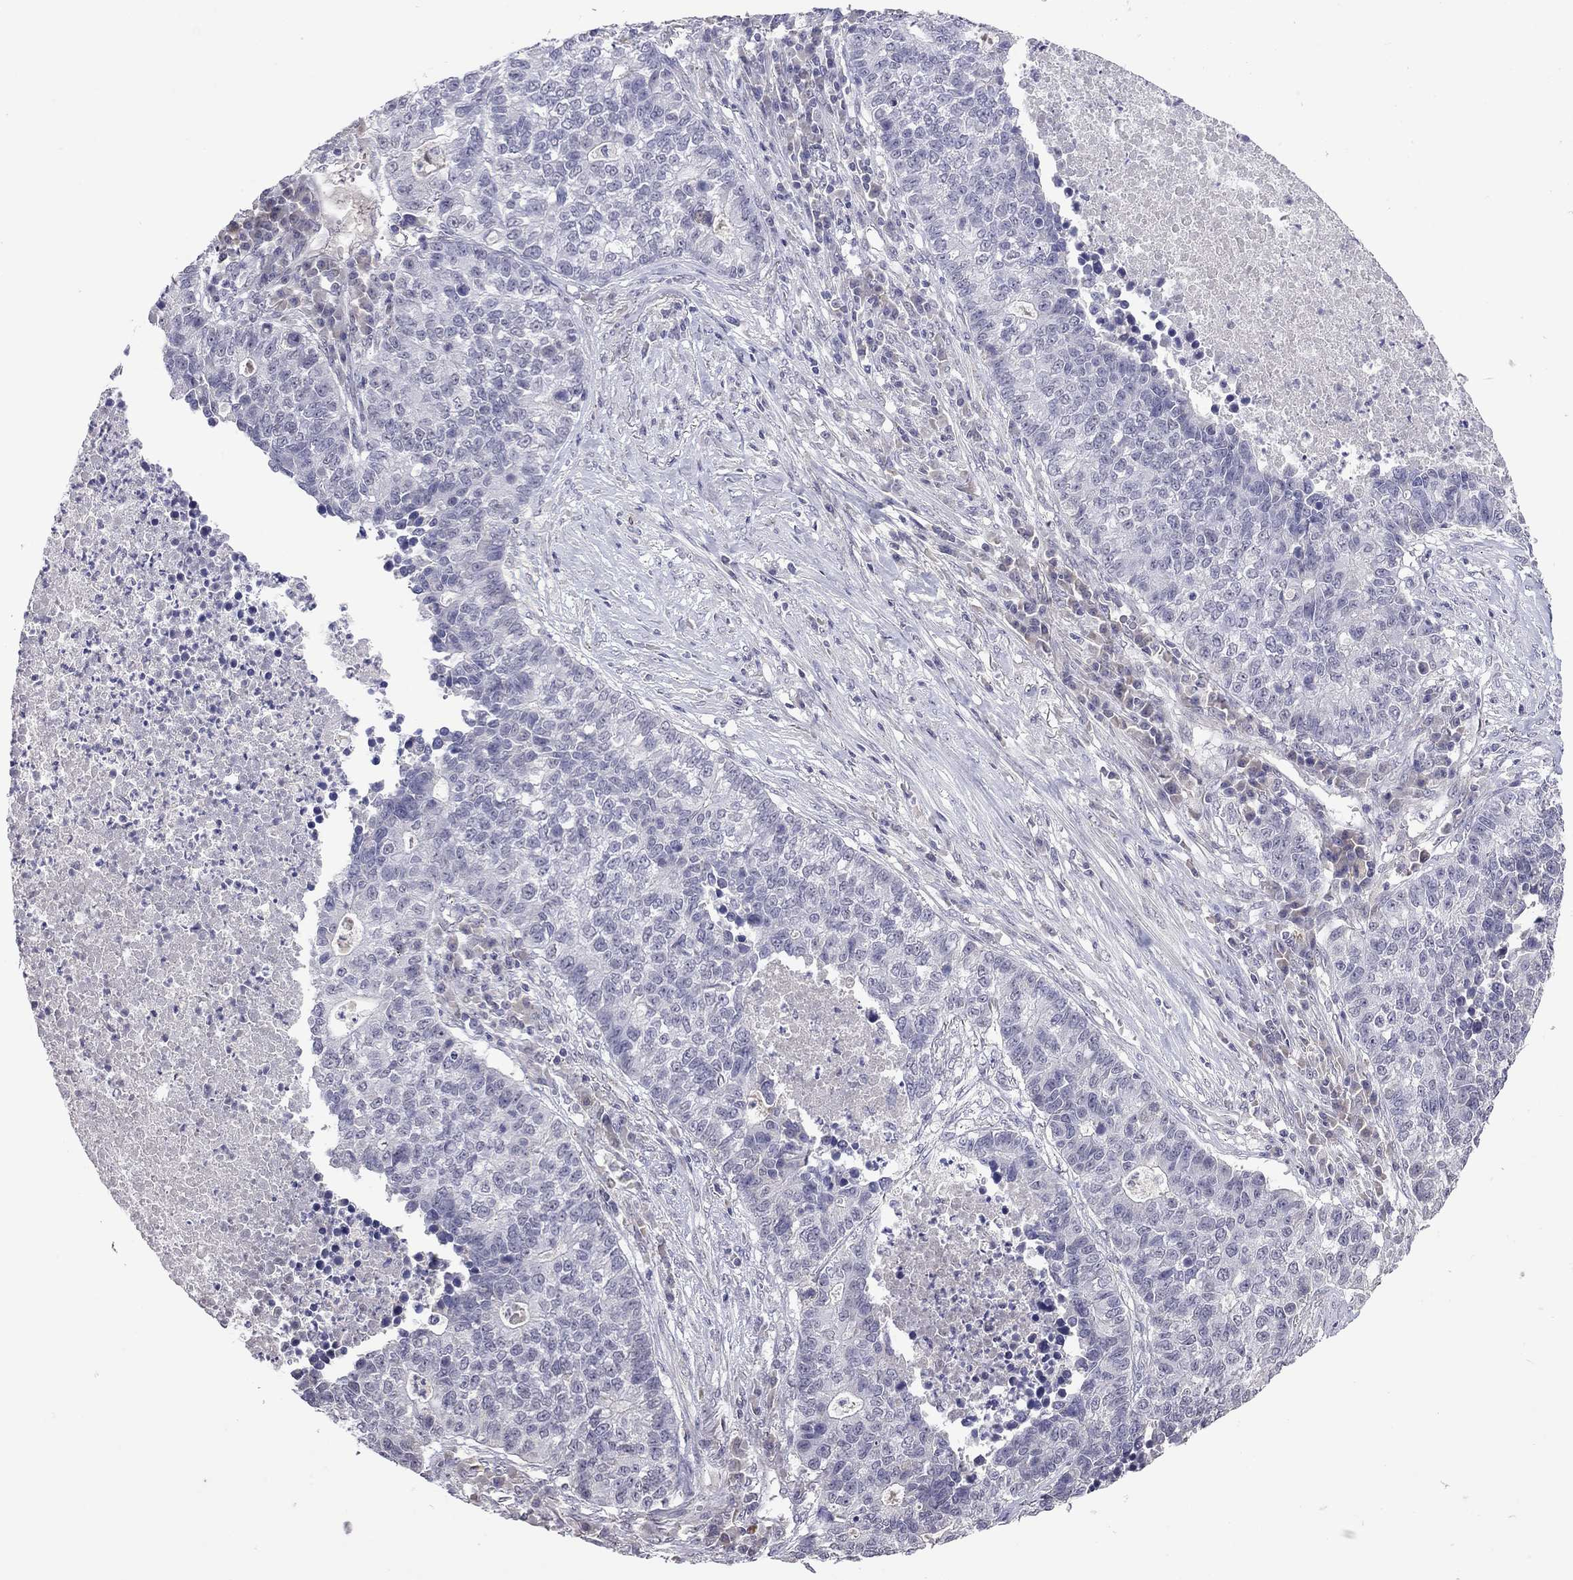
{"staining": {"intensity": "negative", "quantity": "none", "location": "none"}, "tissue": "lung cancer", "cell_type": "Tumor cells", "image_type": "cancer", "snomed": [{"axis": "morphology", "description": "Adenocarcinoma, NOS"}, {"axis": "topography", "description": "Lung"}], "caption": "The micrograph exhibits no significant staining in tumor cells of lung cancer.", "gene": "WNK3", "patient": {"sex": "male", "age": 57}}